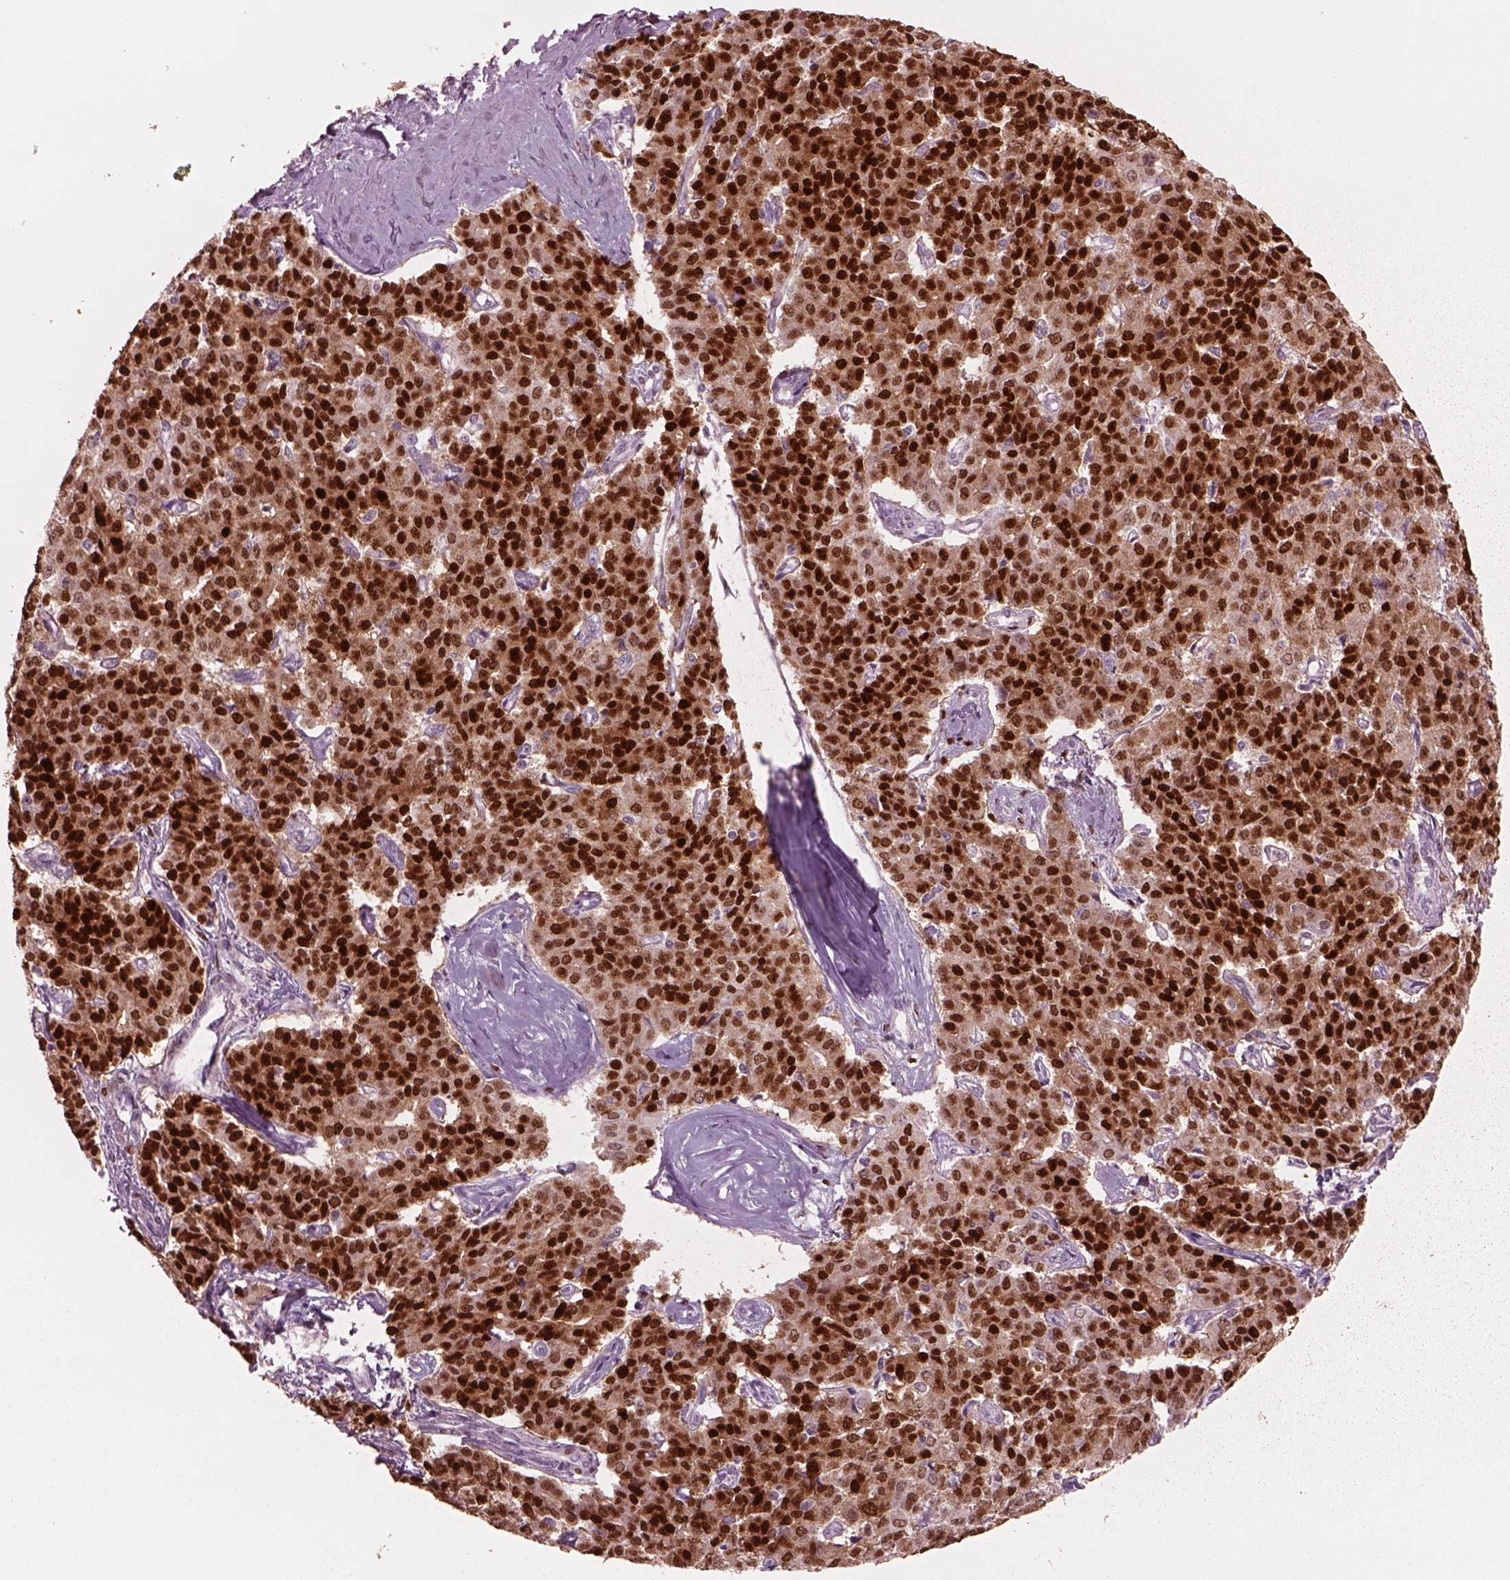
{"staining": {"intensity": "strong", "quantity": ">75%", "location": "cytoplasmic/membranous,nuclear"}, "tissue": "liver cancer", "cell_type": "Tumor cells", "image_type": "cancer", "snomed": [{"axis": "morphology", "description": "Cholangiocarcinoma"}, {"axis": "topography", "description": "Liver"}], "caption": "This is a histology image of immunohistochemistry (IHC) staining of liver cancer (cholangiocarcinoma), which shows strong expression in the cytoplasmic/membranous and nuclear of tumor cells.", "gene": "SOX9", "patient": {"sex": "female", "age": 47}}